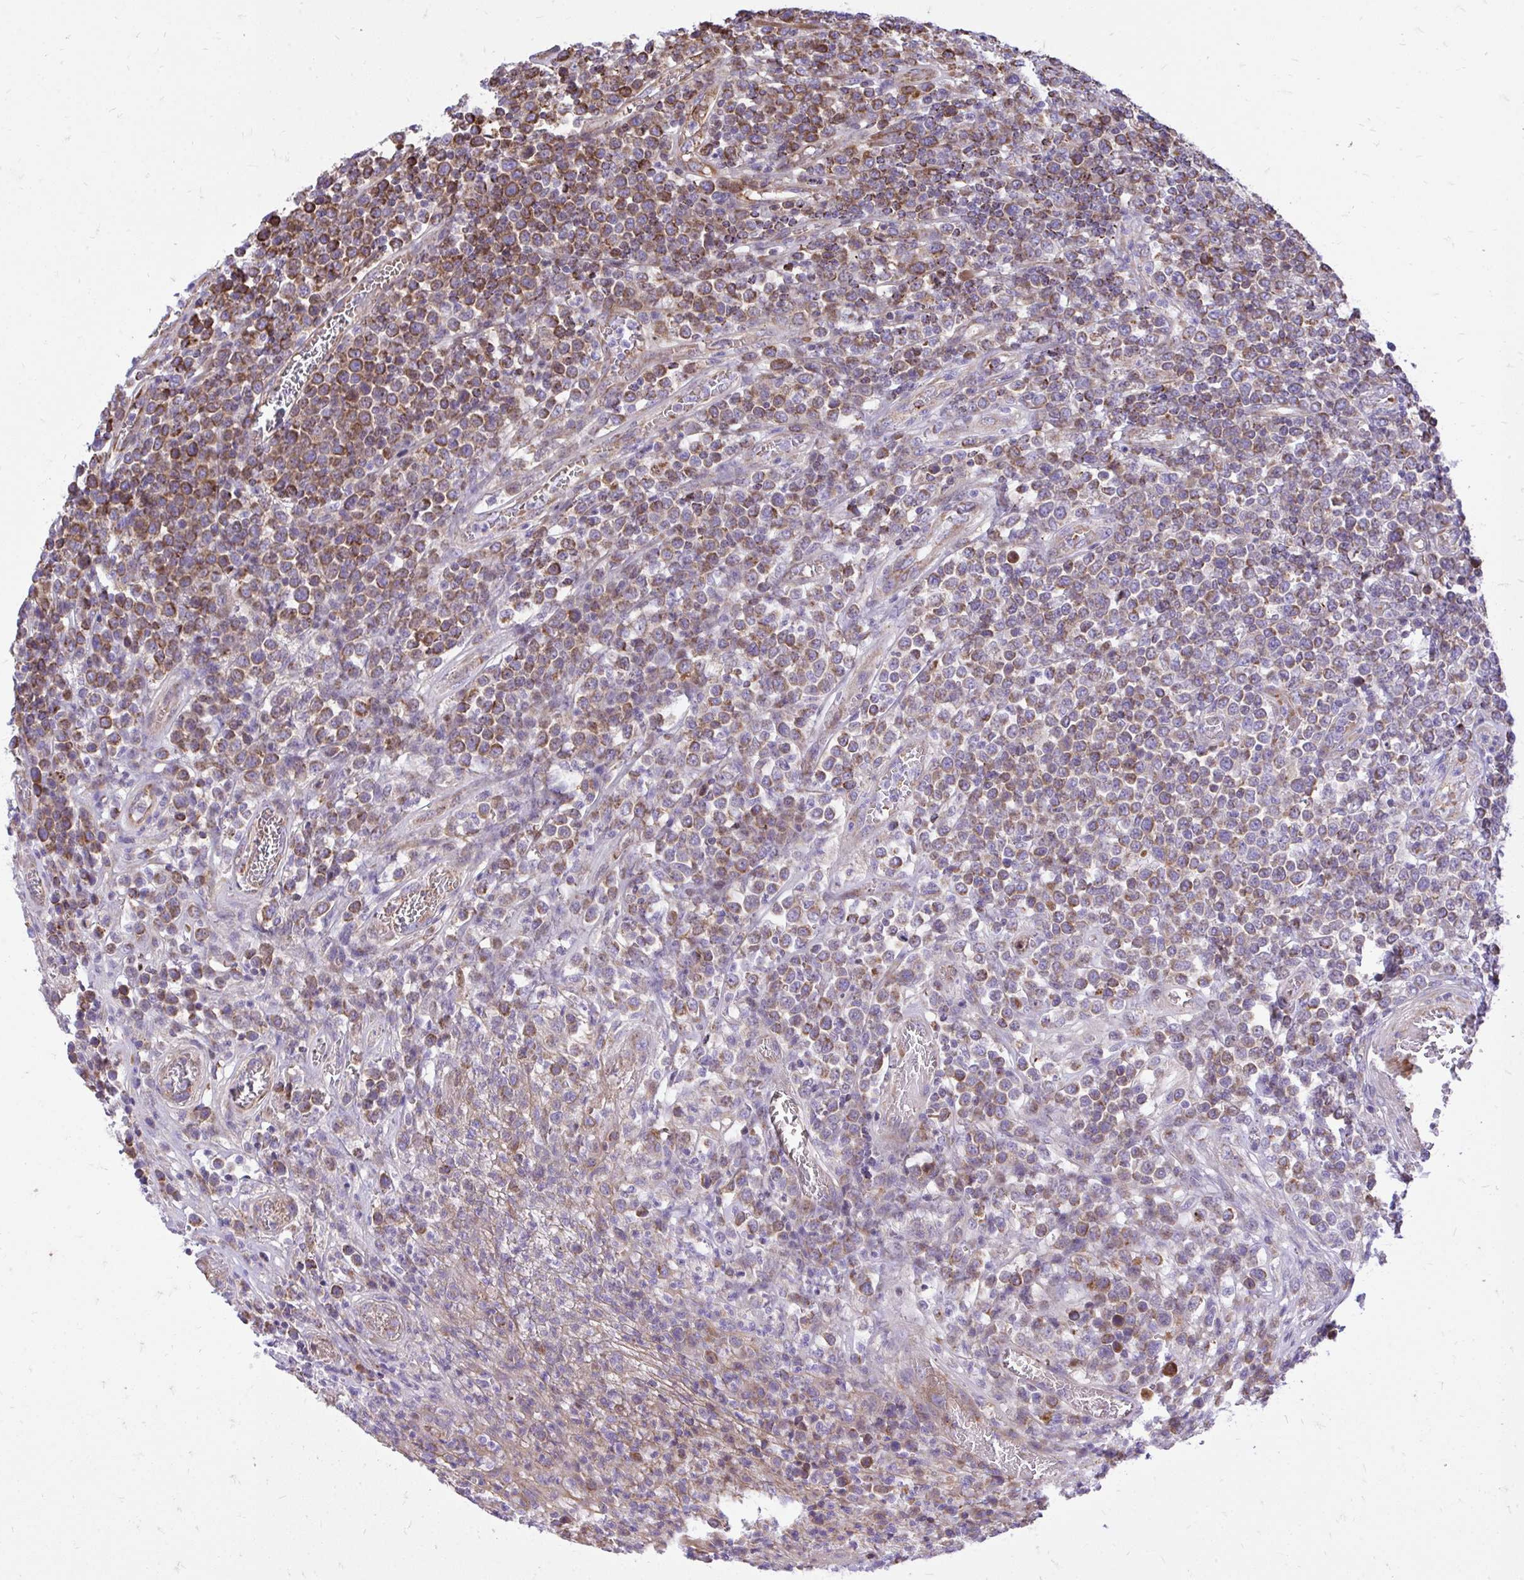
{"staining": {"intensity": "moderate", "quantity": ">75%", "location": "cytoplasmic/membranous"}, "tissue": "lymphoma", "cell_type": "Tumor cells", "image_type": "cancer", "snomed": [{"axis": "morphology", "description": "Malignant lymphoma, non-Hodgkin's type, High grade"}, {"axis": "topography", "description": "Soft tissue"}], "caption": "Lymphoma tissue shows moderate cytoplasmic/membranous positivity in about >75% of tumor cells", "gene": "ATP13A2", "patient": {"sex": "female", "age": 56}}